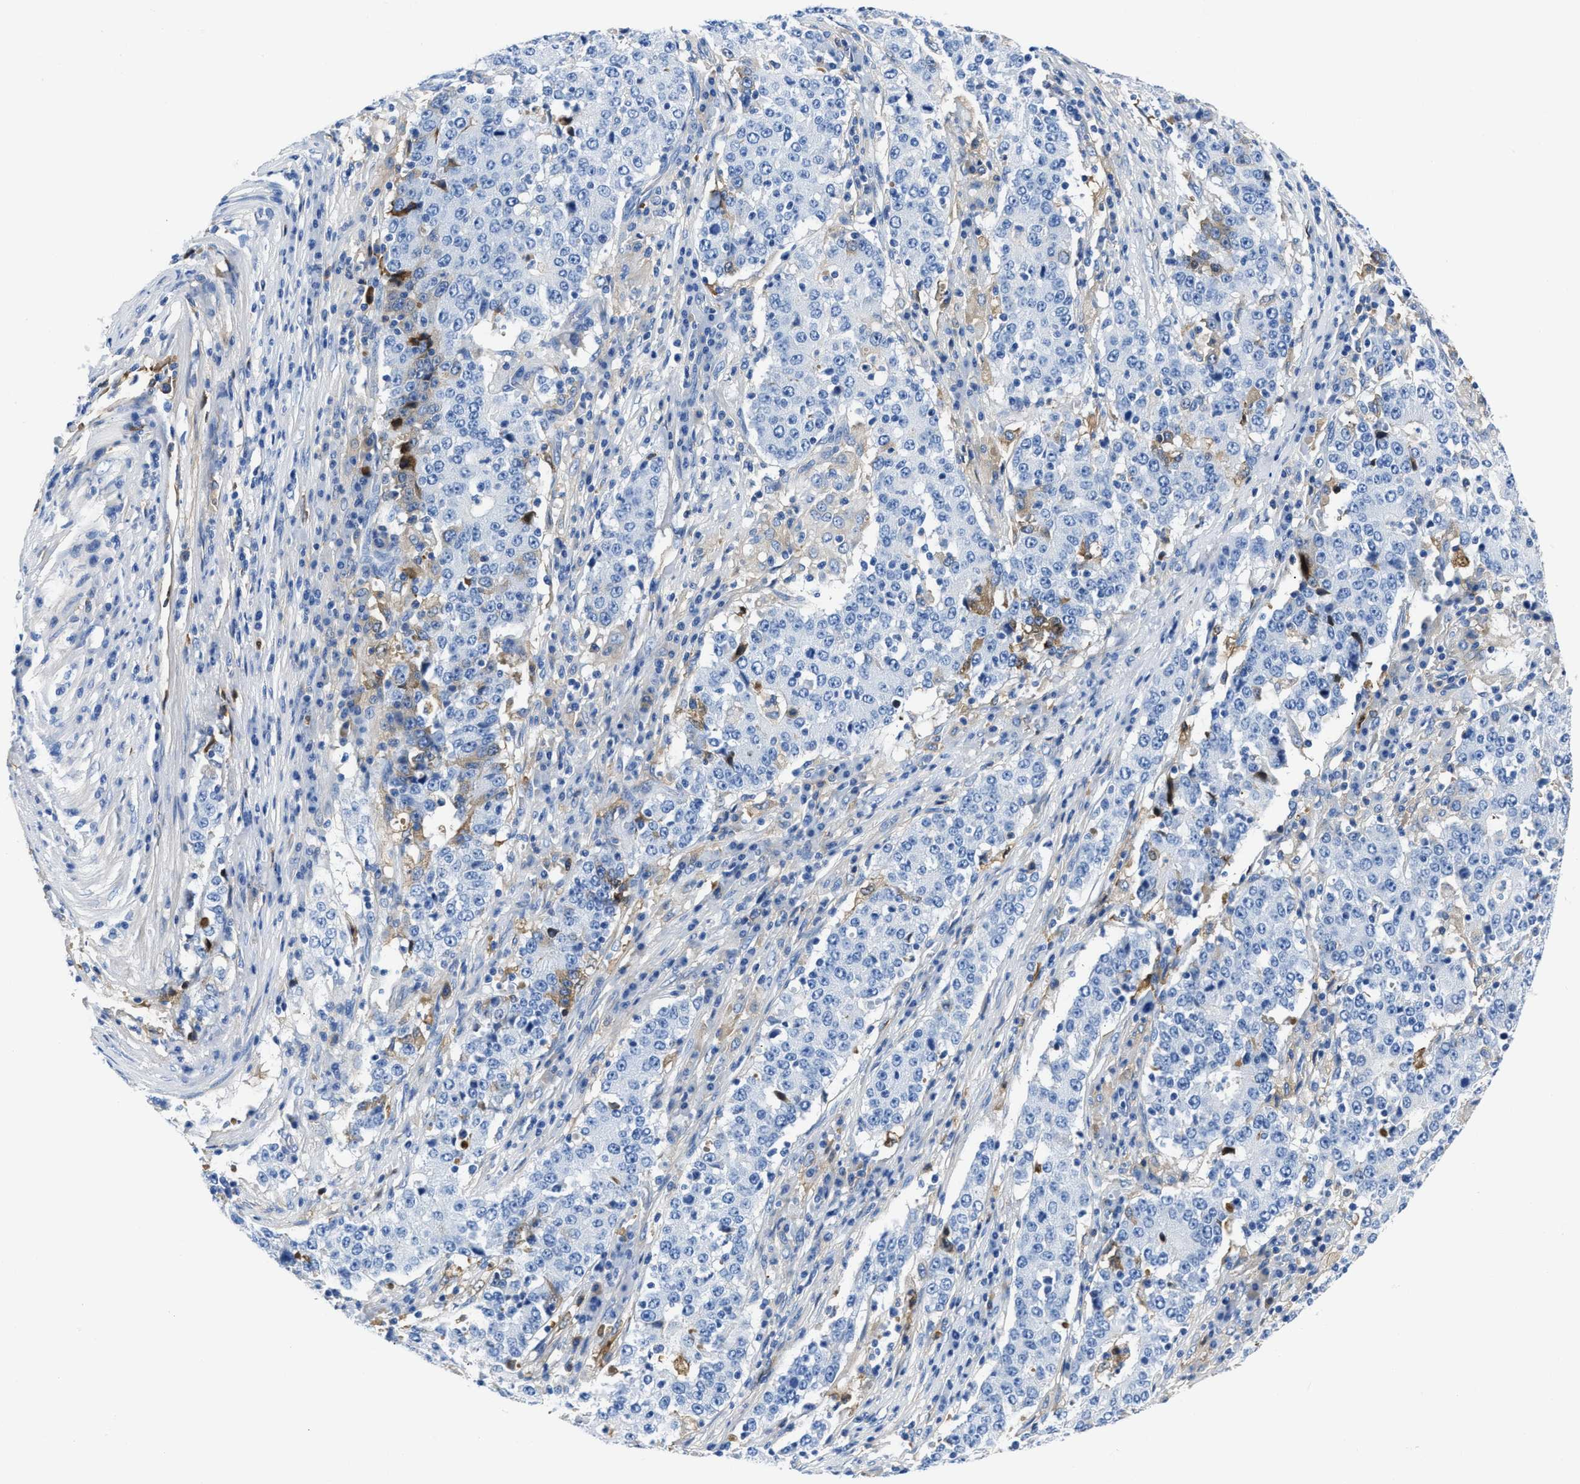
{"staining": {"intensity": "negative", "quantity": "none", "location": "none"}, "tissue": "stomach cancer", "cell_type": "Tumor cells", "image_type": "cancer", "snomed": [{"axis": "morphology", "description": "Adenocarcinoma, NOS"}, {"axis": "topography", "description": "Stomach"}], "caption": "Photomicrograph shows no significant protein staining in tumor cells of stomach adenocarcinoma.", "gene": "GC", "patient": {"sex": "male", "age": 59}}